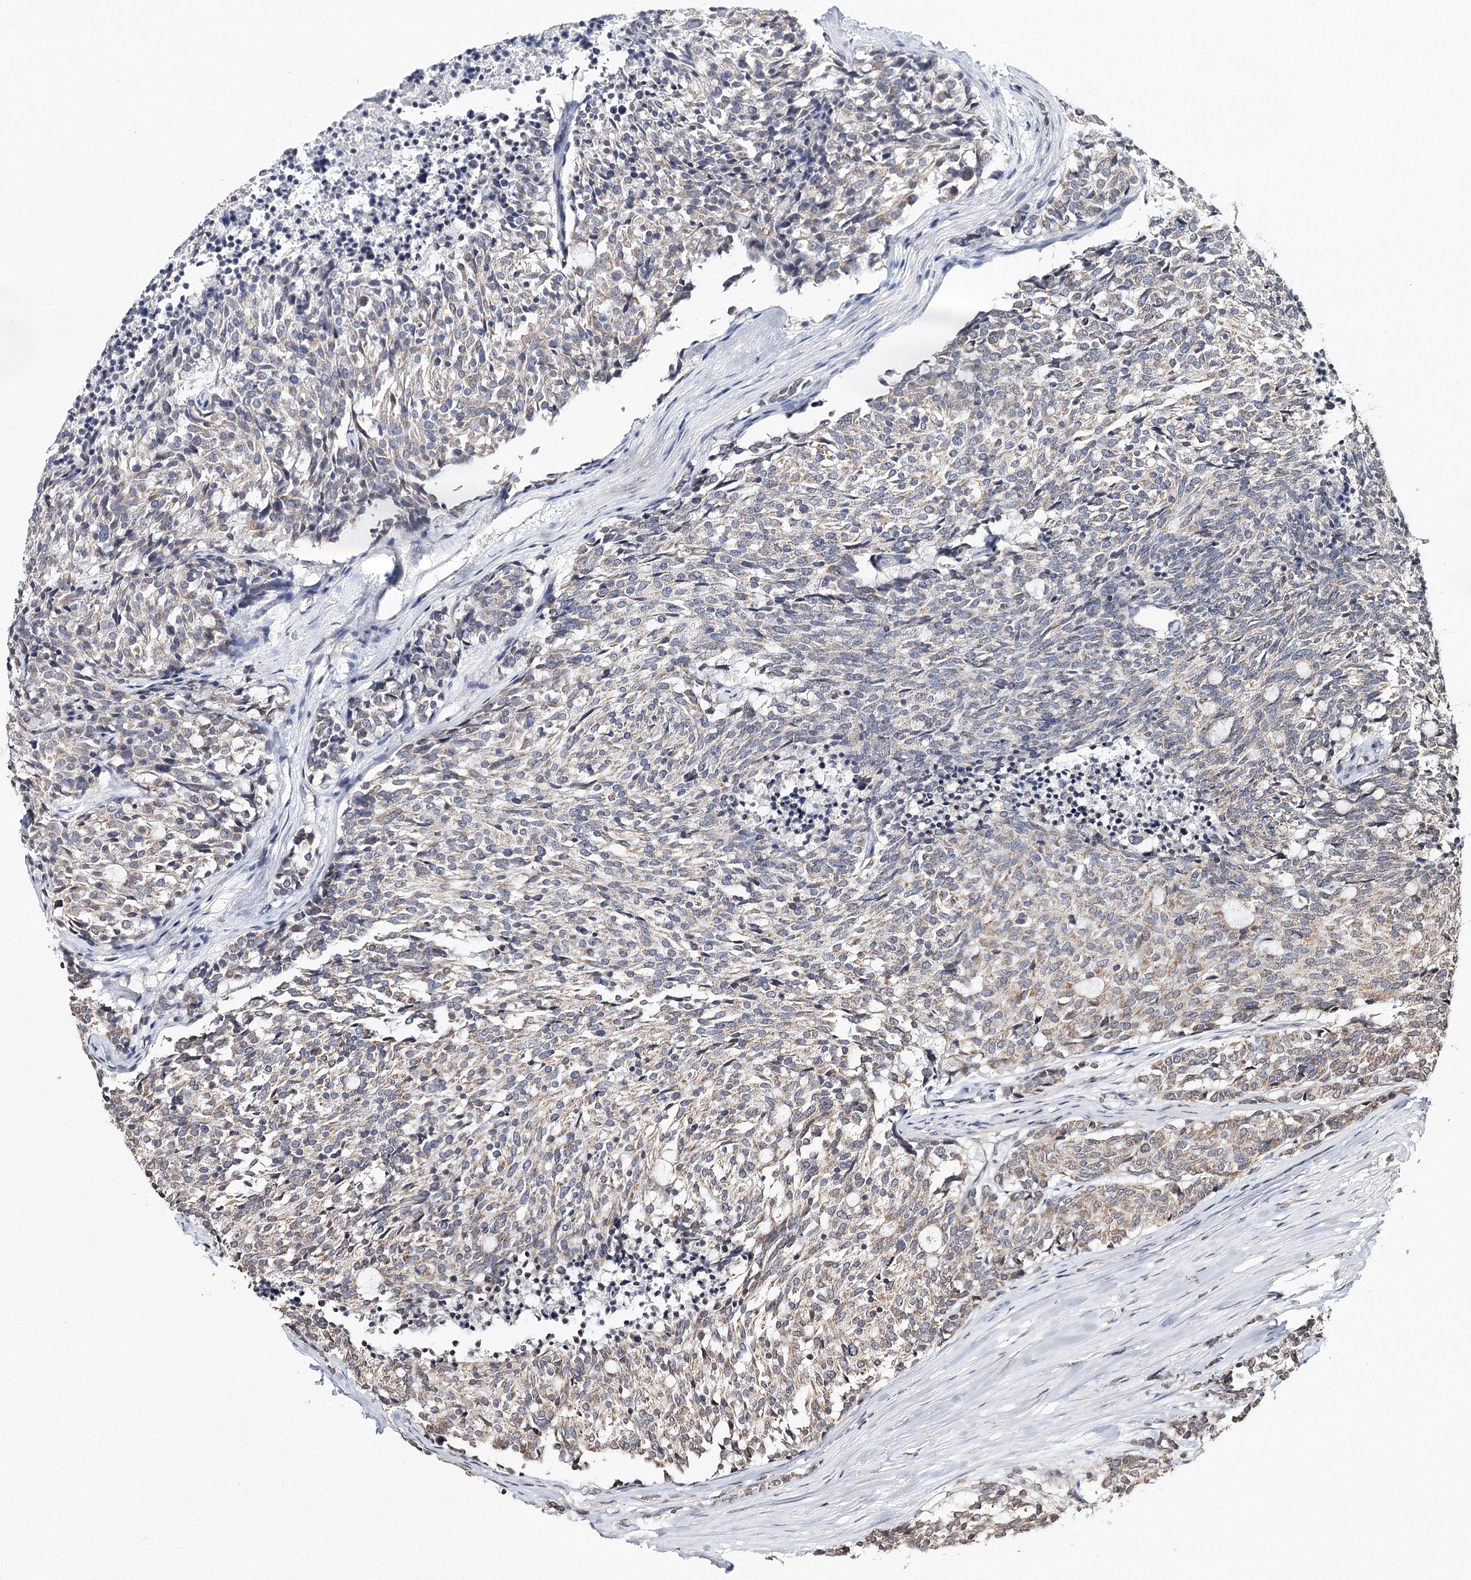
{"staining": {"intensity": "weak", "quantity": "<25%", "location": "cytoplasmic/membranous"}, "tissue": "carcinoid", "cell_type": "Tumor cells", "image_type": "cancer", "snomed": [{"axis": "morphology", "description": "Carcinoid, malignant, NOS"}, {"axis": "topography", "description": "Pancreas"}], "caption": "A micrograph of carcinoid stained for a protein exhibits no brown staining in tumor cells.", "gene": "ICOS", "patient": {"sex": "female", "age": 54}}